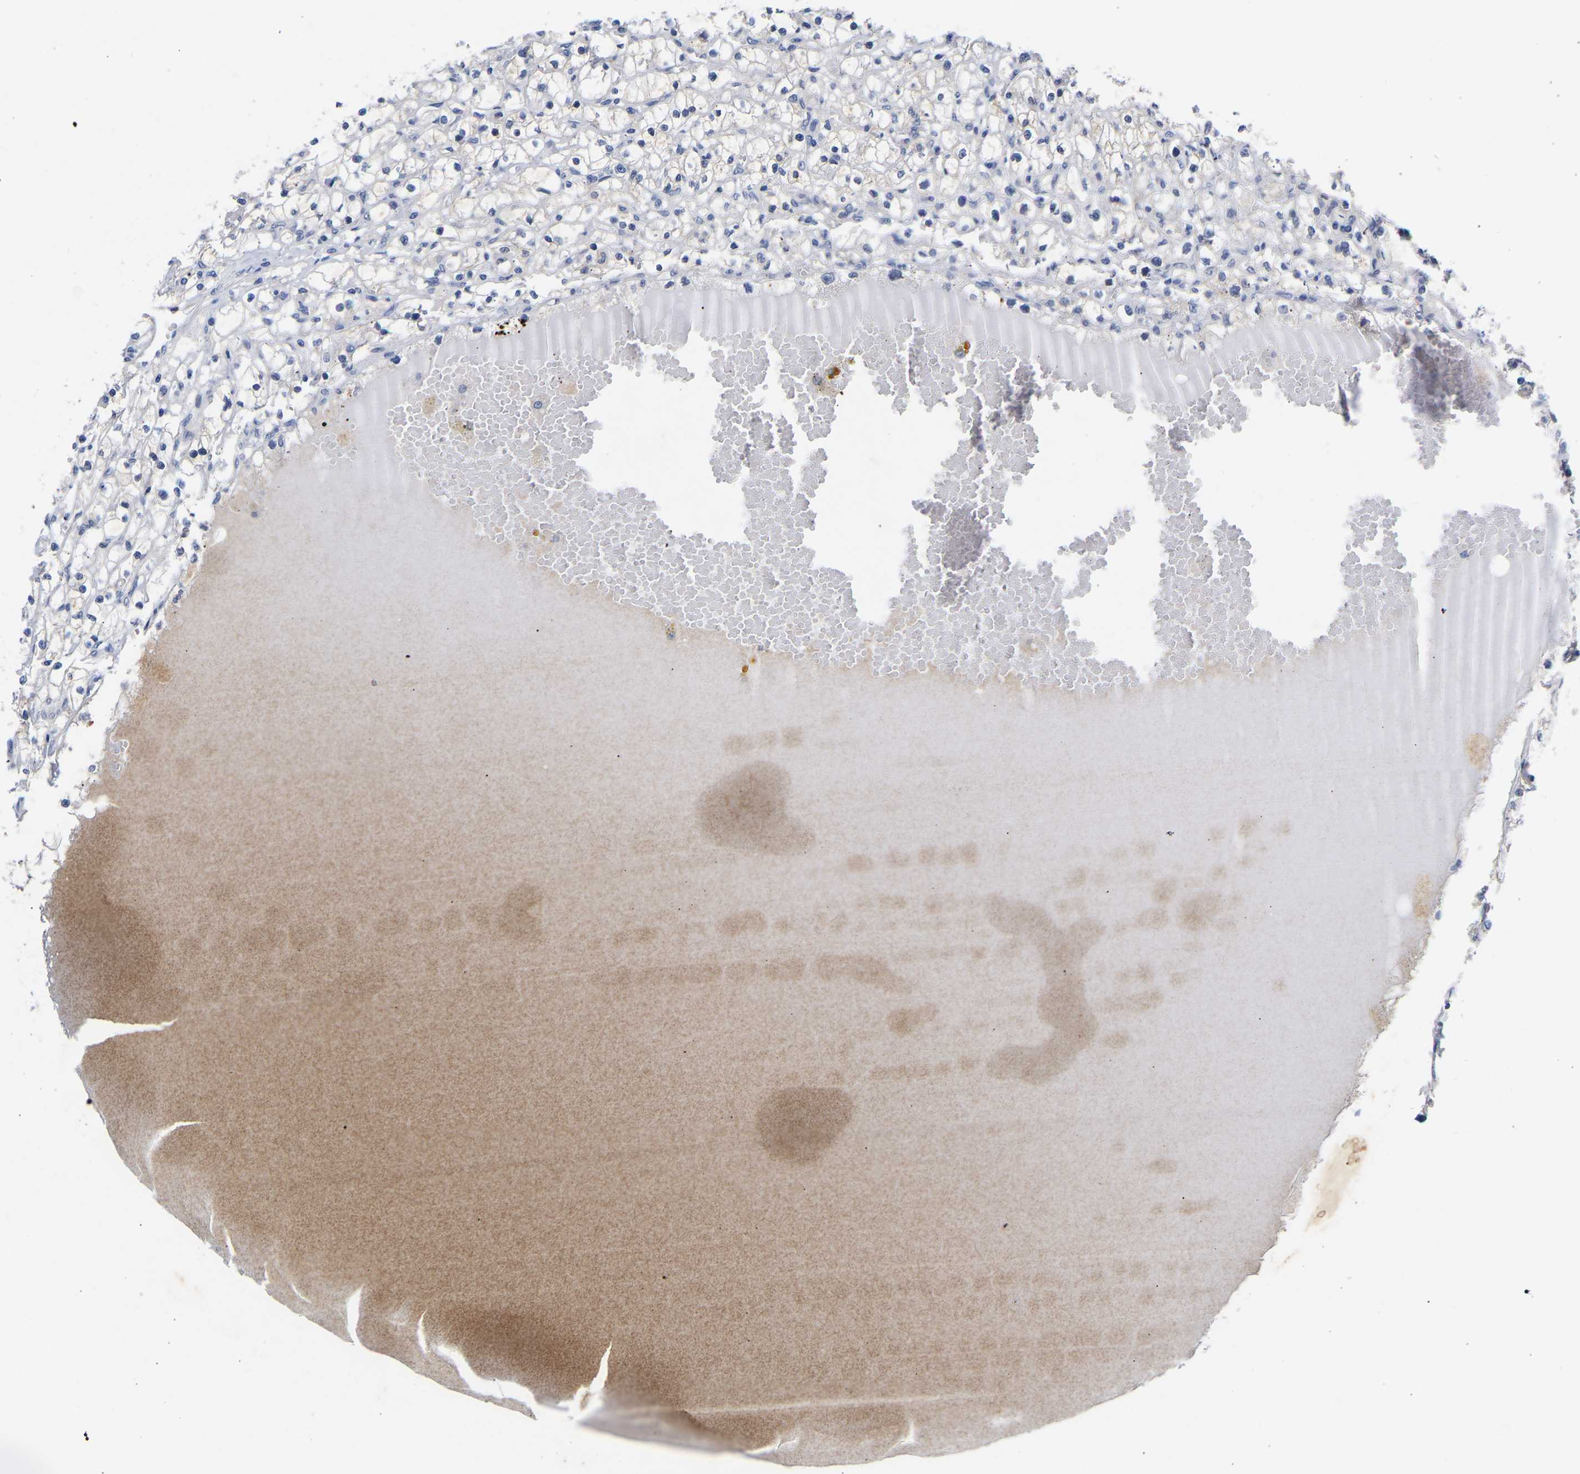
{"staining": {"intensity": "negative", "quantity": "none", "location": "none"}, "tissue": "renal cancer", "cell_type": "Tumor cells", "image_type": "cancer", "snomed": [{"axis": "morphology", "description": "Adenocarcinoma, NOS"}, {"axis": "topography", "description": "Kidney"}], "caption": "Photomicrograph shows no protein expression in tumor cells of renal adenocarcinoma tissue.", "gene": "CCDC6", "patient": {"sex": "male", "age": 56}}